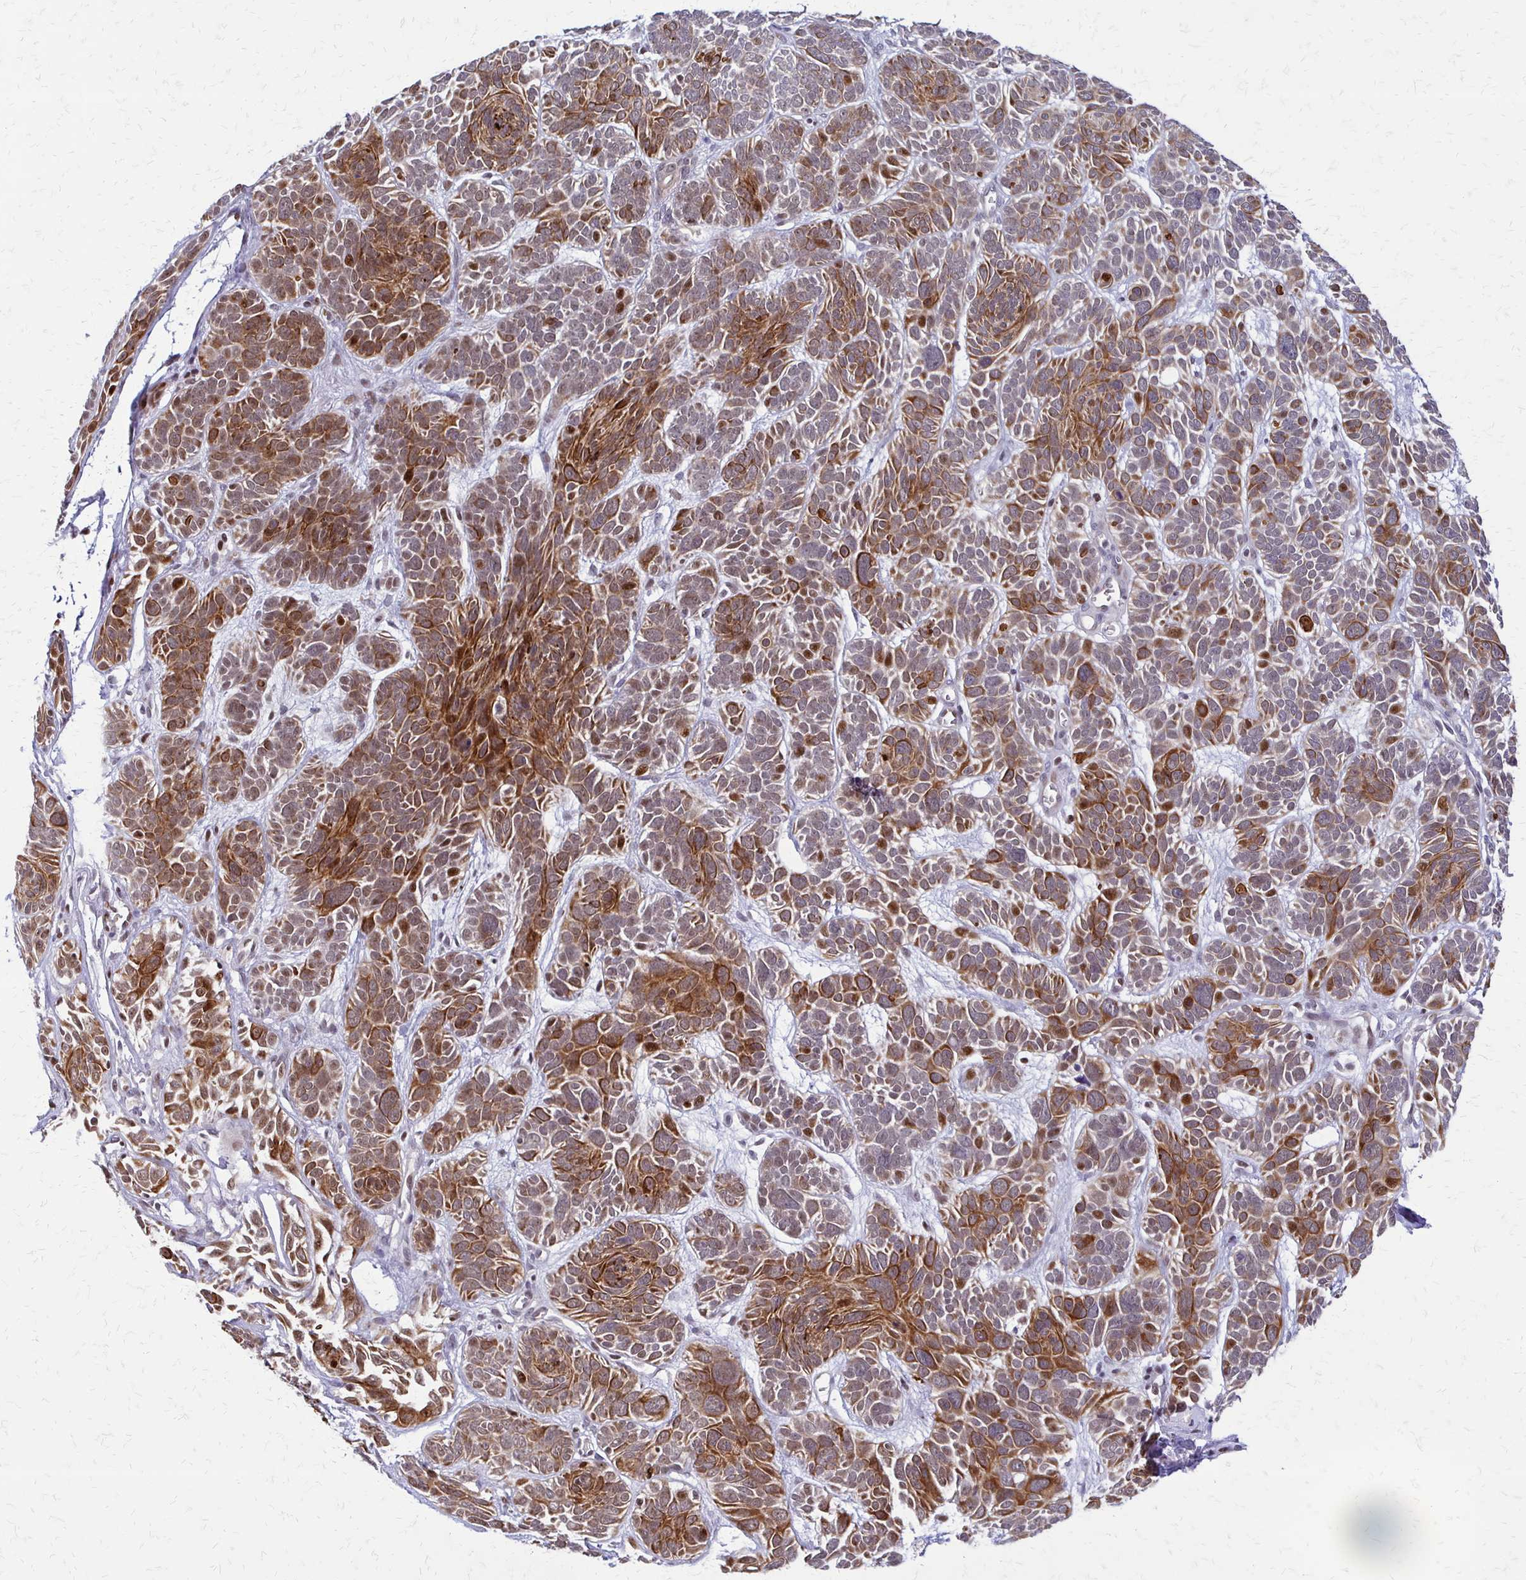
{"staining": {"intensity": "strong", "quantity": ">75%", "location": "cytoplasmic/membranous"}, "tissue": "skin cancer", "cell_type": "Tumor cells", "image_type": "cancer", "snomed": [{"axis": "morphology", "description": "Basal cell carcinoma"}, {"axis": "morphology", "description": "BCC, low aggressive"}, {"axis": "topography", "description": "Skin"}, {"axis": "topography", "description": "Skin of face"}], "caption": "Immunohistochemical staining of skin cancer reveals high levels of strong cytoplasmic/membranous staining in approximately >75% of tumor cells.", "gene": "TRIR", "patient": {"sex": "male", "age": 73}}